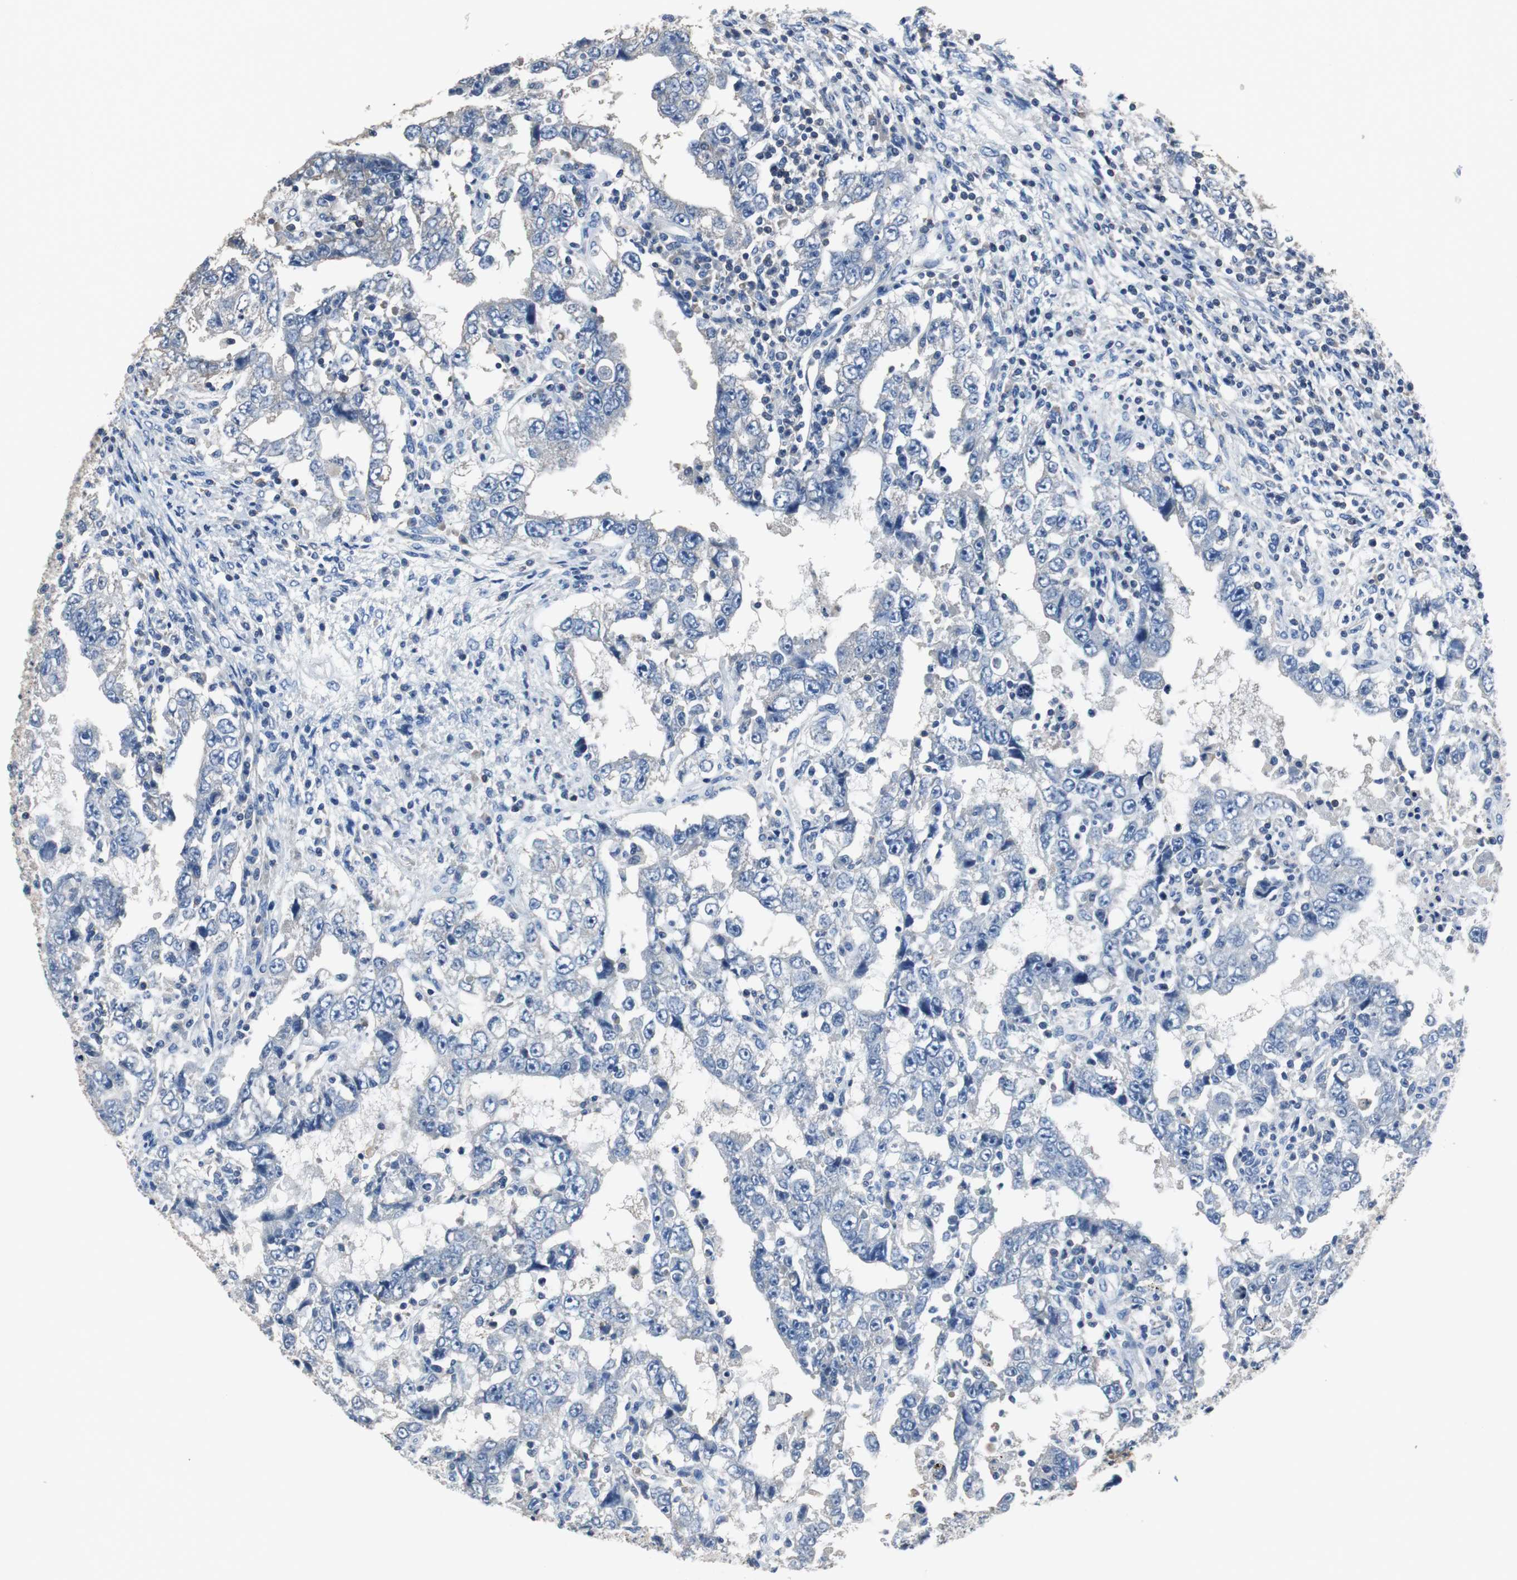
{"staining": {"intensity": "weak", "quantity": "<25%", "location": "cytoplasmic/membranous"}, "tissue": "testis cancer", "cell_type": "Tumor cells", "image_type": "cancer", "snomed": [{"axis": "morphology", "description": "Carcinoma, Embryonal, NOS"}, {"axis": "topography", "description": "Testis"}], "caption": "A photomicrograph of human testis cancer is negative for staining in tumor cells.", "gene": "PRKCA", "patient": {"sex": "male", "age": 26}}